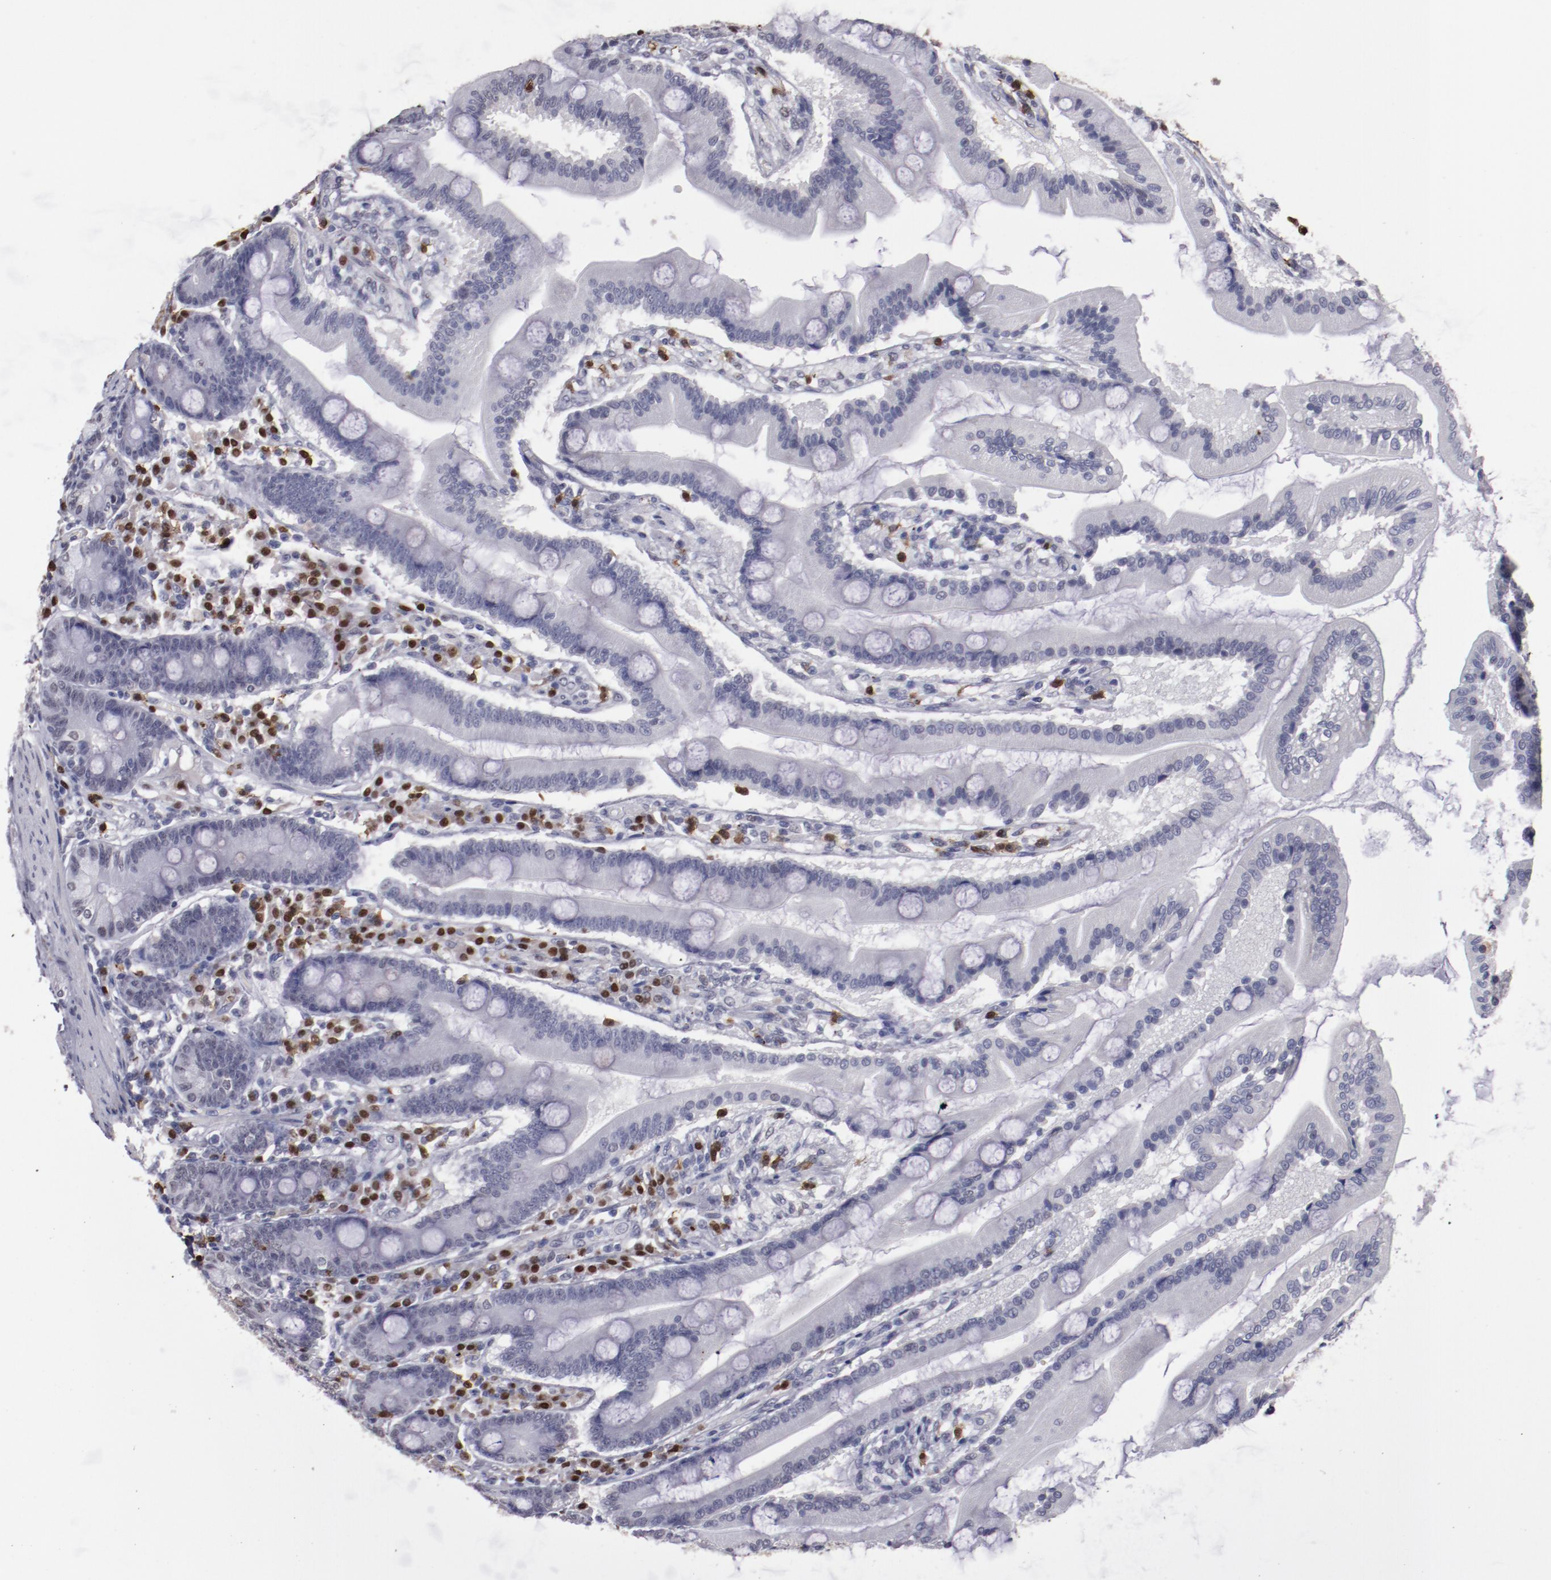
{"staining": {"intensity": "negative", "quantity": "none", "location": "none"}, "tissue": "duodenum", "cell_type": "Glandular cells", "image_type": "normal", "snomed": [{"axis": "morphology", "description": "Normal tissue, NOS"}, {"axis": "topography", "description": "Duodenum"}], "caption": "IHC of benign duodenum exhibits no expression in glandular cells. (DAB IHC, high magnification).", "gene": "IRF4", "patient": {"sex": "female", "age": 64}}